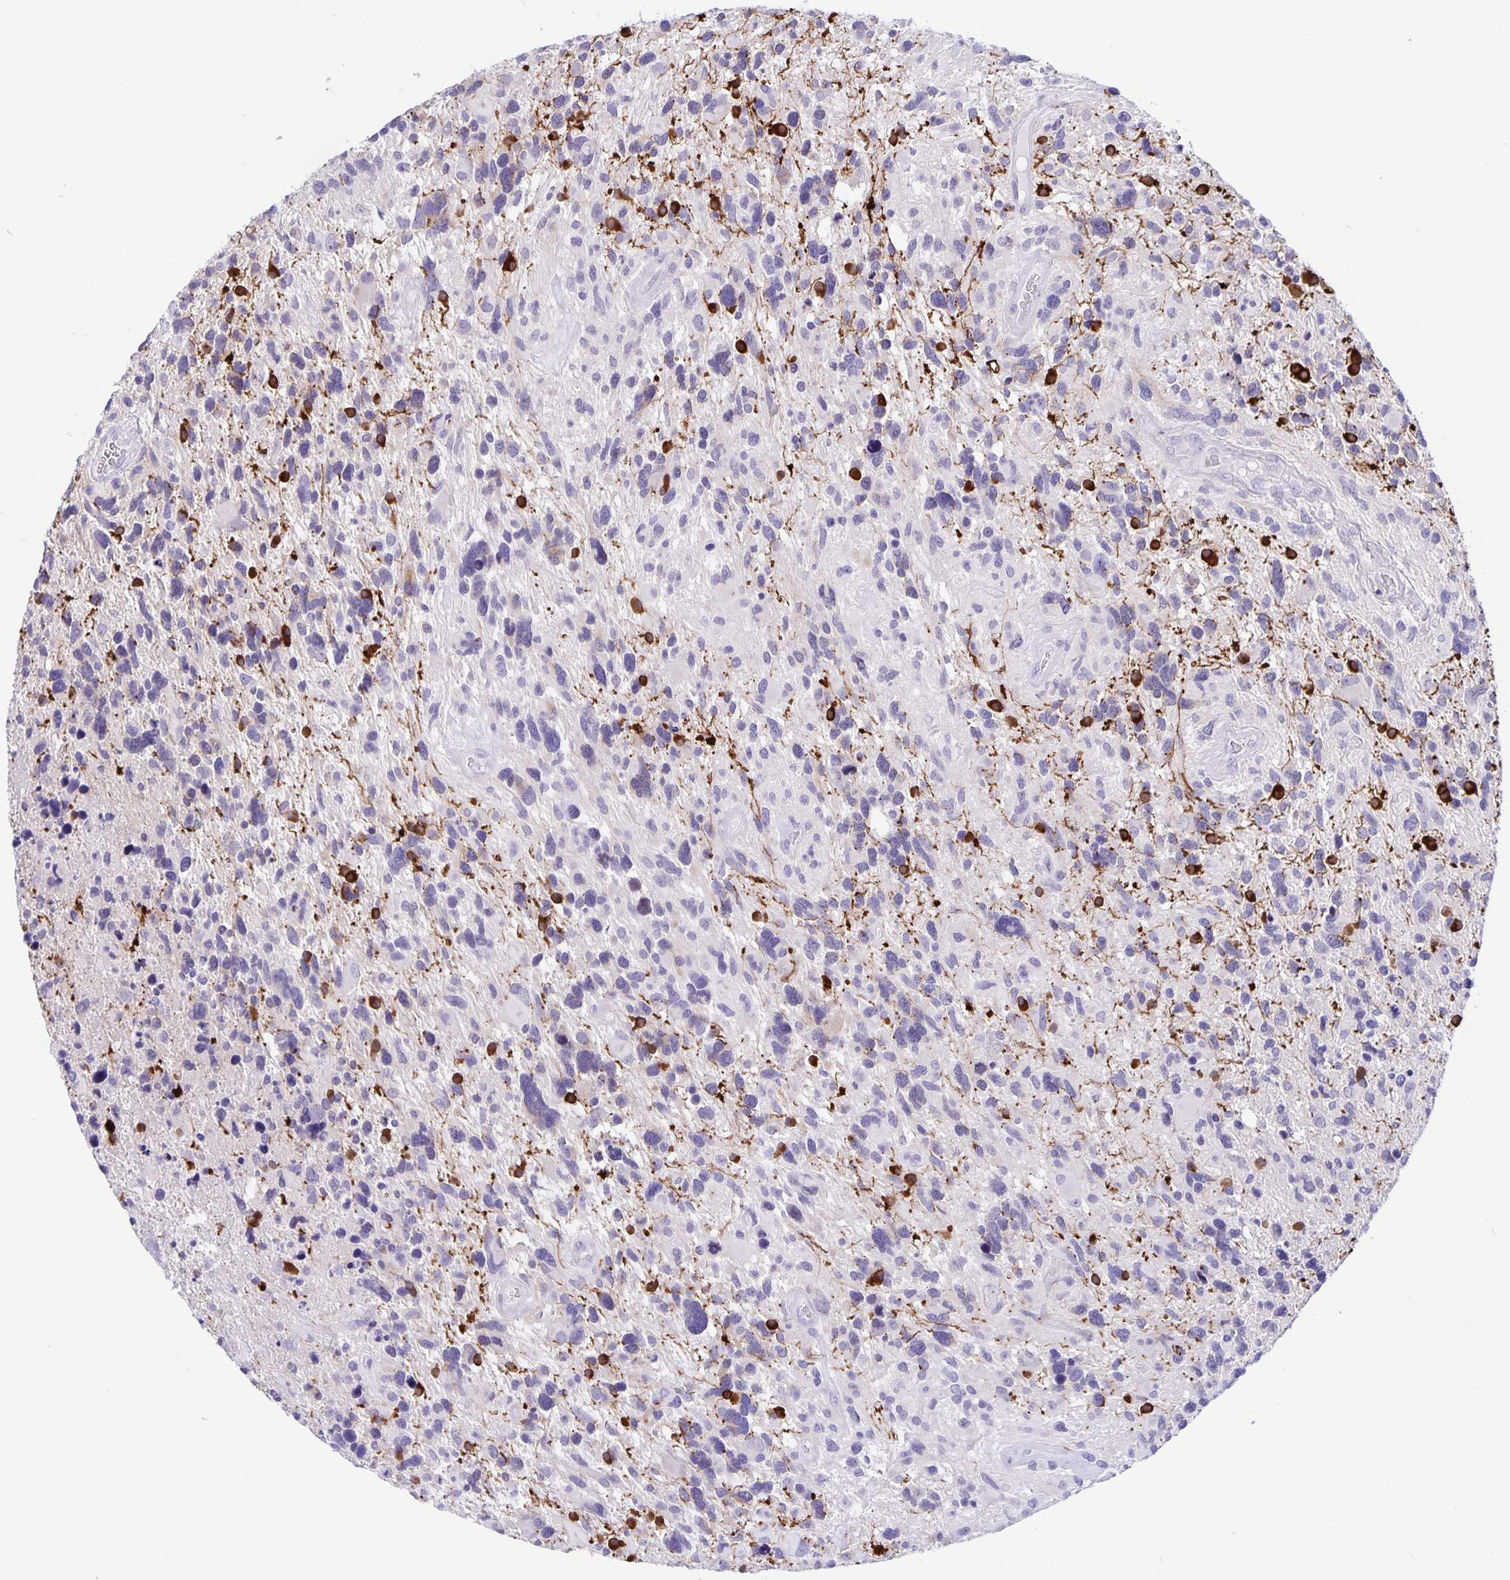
{"staining": {"intensity": "negative", "quantity": "none", "location": "none"}, "tissue": "glioma", "cell_type": "Tumor cells", "image_type": "cancer", "snomed": [{"axis": "morphology", "description": "Glioma, malignant, High grade"}, {"axis": "topography", "description": "Brain"}], "caption": "The image exhibits no staining of tumor cells in malignant glioma (high-grade). (DAB (3,3'-diaminobenzidine) immunohistochemistry (IHC) visualized using brightfield microscopy, high magnification).", "gene": "ERMN", "patient": {"sex": "male", "age": 49}}